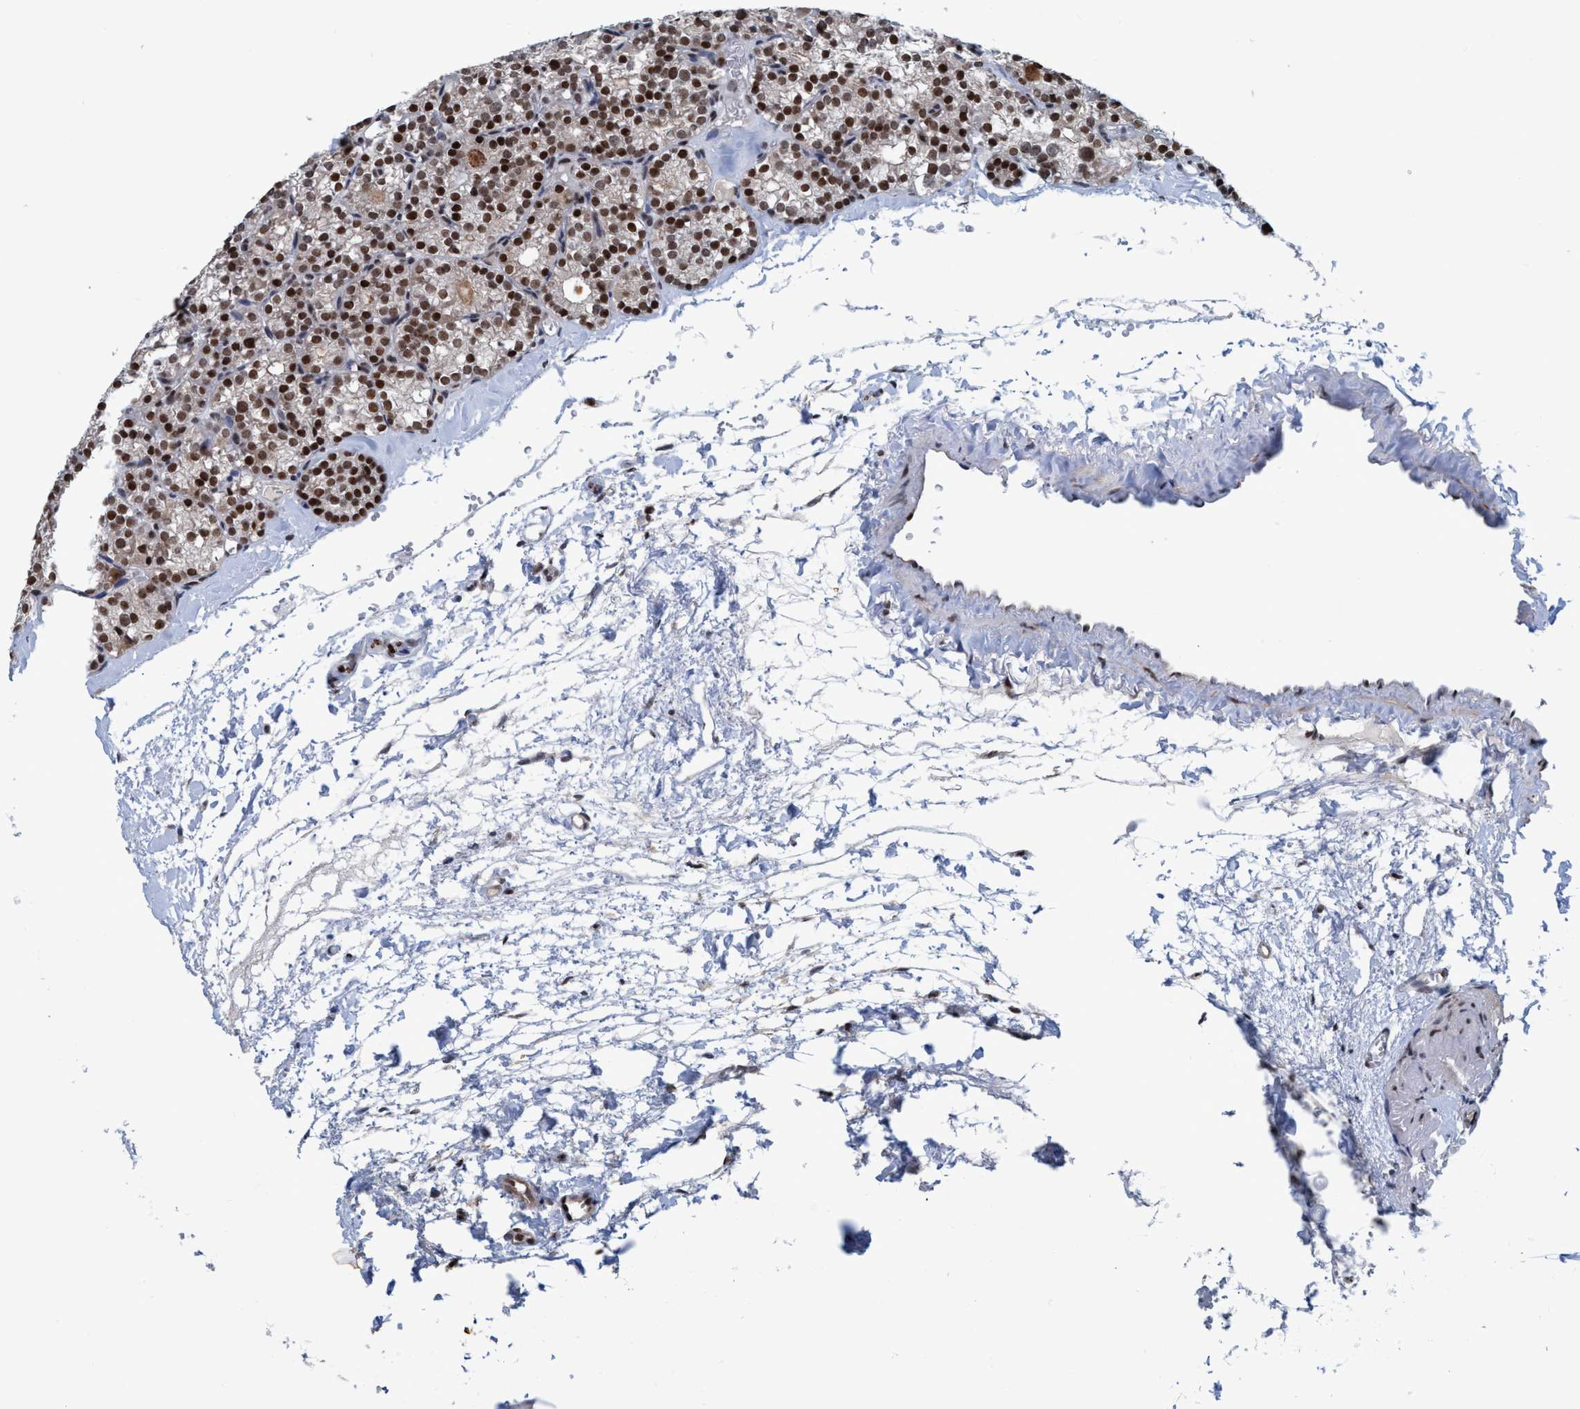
{"staining": {"intensity": "moderate", "quantity": ">75%", "location": "cytoplasmic/membranous,nuclear"}, "tissue": "parathyroid gland", "cell_type": "Glandular cells", "image_type": "normal", "snomed": [{"axis": "morphology", "description": "Normal tissue, NOS"}, {"axis": "topography", "description": "Parathyroid gland"}], "caption": "DAB immunohistochemical staining of benign human parathyroid gland displays moderate cytoplasmic/membranous,nuclear protein positivity in about >75% of glandular cells. (Stains: DAB in brown, nuclei in blue, Microscopy: brightfield microscopy at high magnification).", "gene": "TOPBP1", "patient": {"sex": "female", "age": 64}}